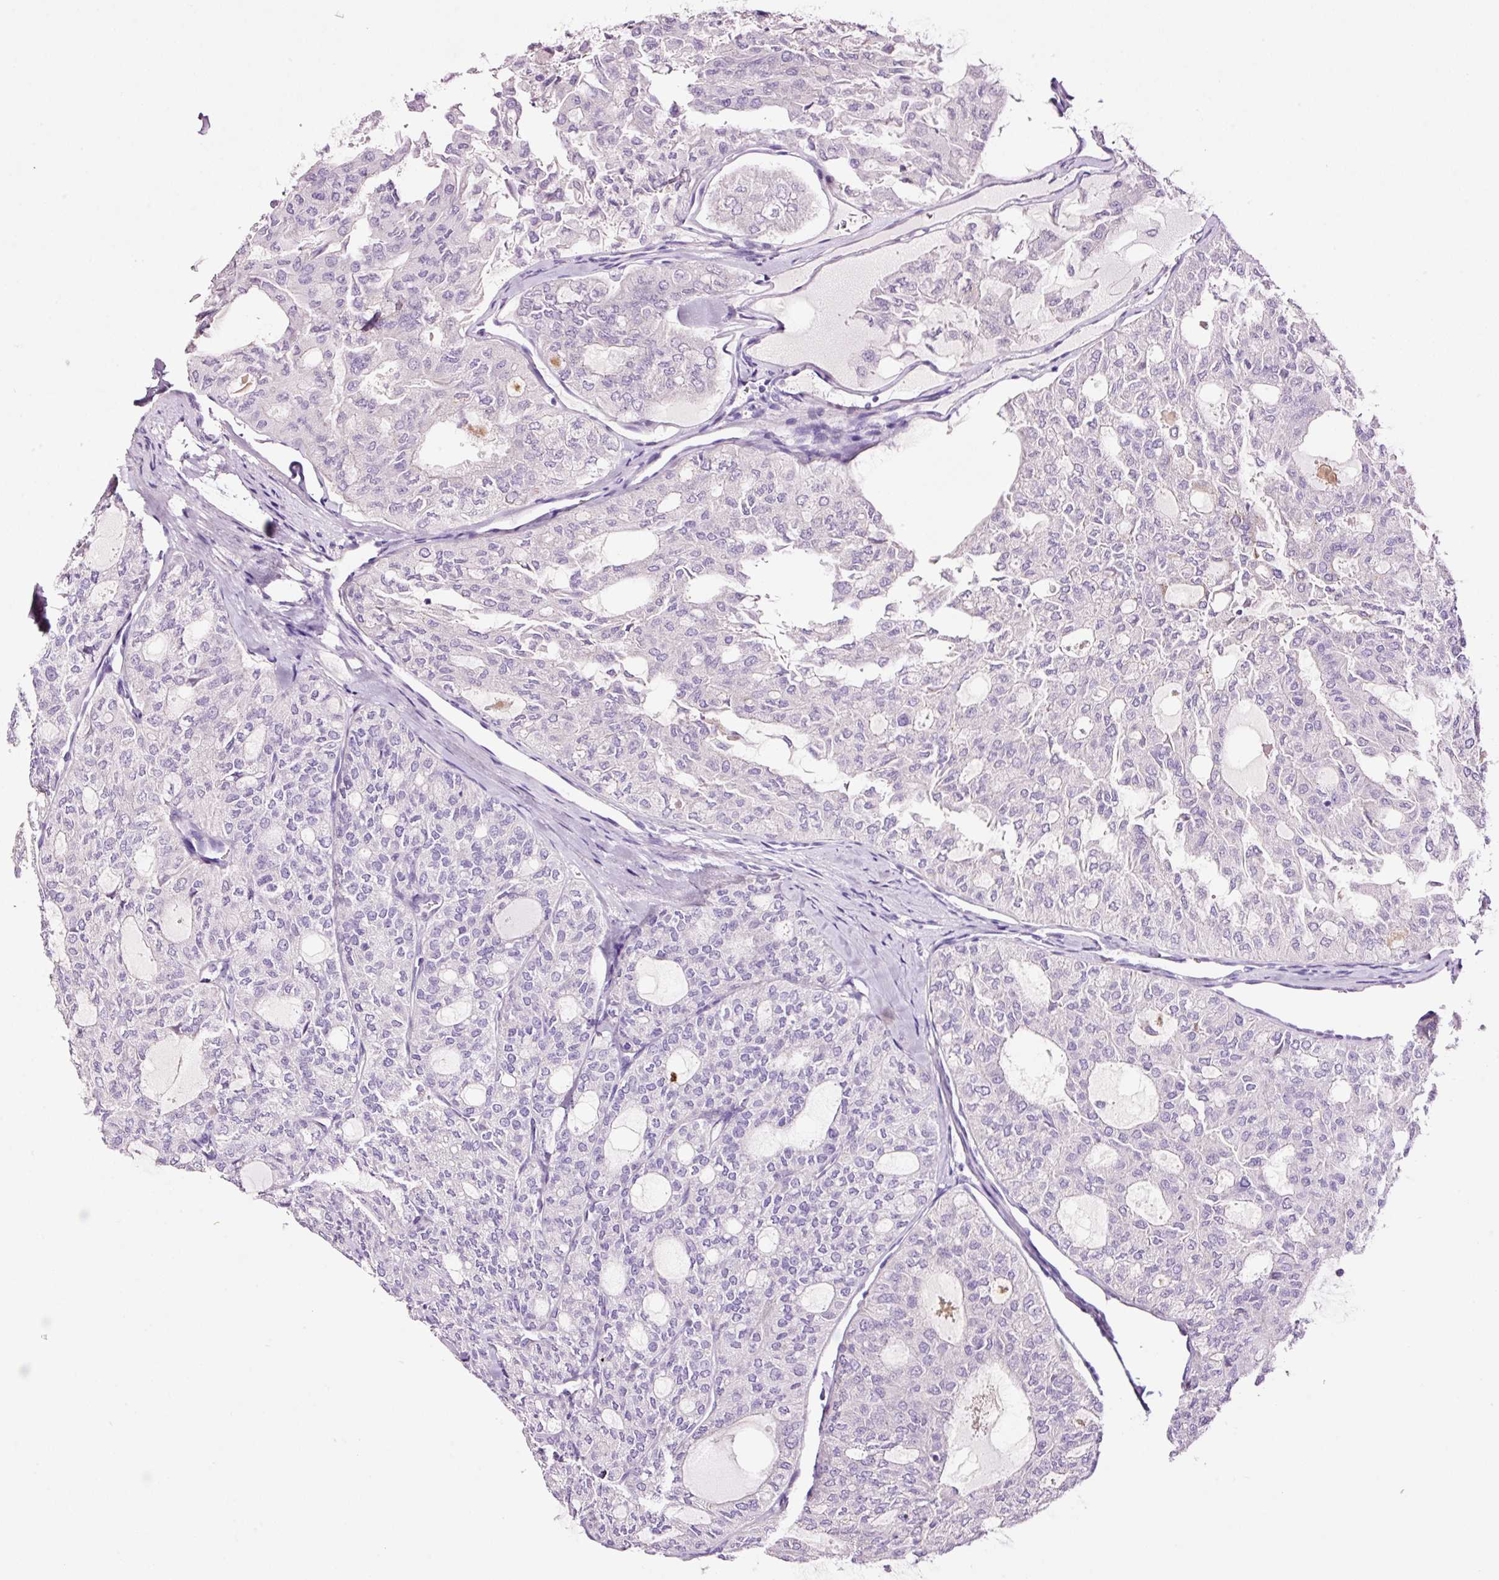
{"staining": {"intensity": "negative", "quantity": "none", "location": "none"}, "tissue": "thyroid cancer", "cell_type": "Tumor cells", "image_type": "cancer", "snomed": [{"axis": "morphology", "description": "Follicular adenoma carcinoma, NOS"}, {"axis": "topography", "description": "Thyroid gland"}], "caption": "Tumor cells are negative for brown protein staining in thyroid cancer.", "gene": "PAM", "patient": {"sex": "male", "age": 75}}